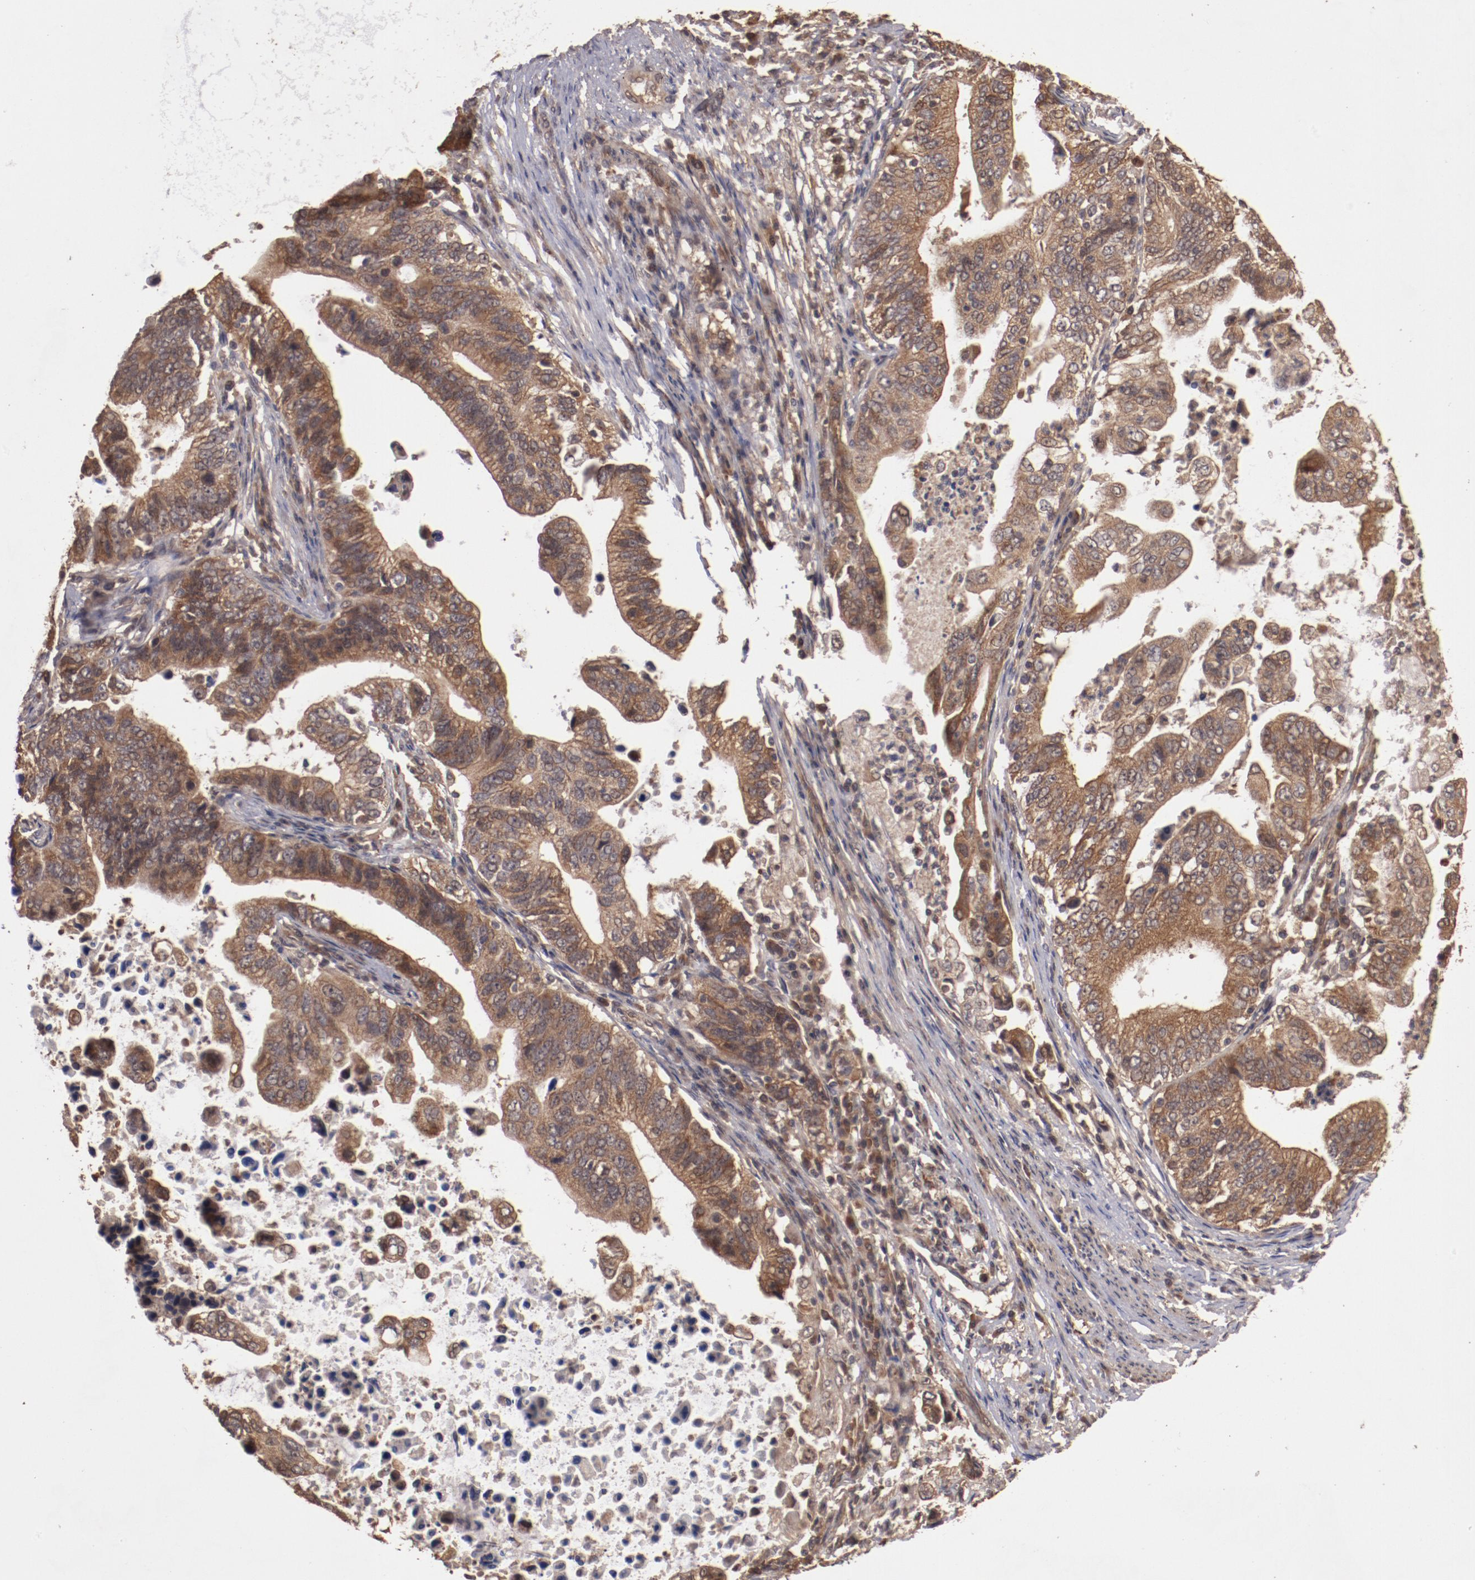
{"staining": {"intensity": "strong", "quantity": ">75%", "location": "cytoplasmic/membranous"}, "tissue": "stomach cancer", "cell_type": "Tumor cells", "image_type": "cancer", "snomed": [{"axis": "morphology", "description": "Adenocarcinoma, NOS"}, {"axis": "topography", "description": "Stomach, upper"}], "caption": "IHC staining of stomach cancer (adenocarcinoma), which reveals high levels of strong cytoplasmic/membranous expression in approximately >75% of tumor cells indicating strong cytoplasmic/membranous protein expression. The staining was performed using DAB (3,3'-diaminobenzidine) (brown) for protein detection and nuclei were counterstained in hematoxylin (blue).", "gene": "TXNDC16", "patient": {"sex": "female", "age": 50}}